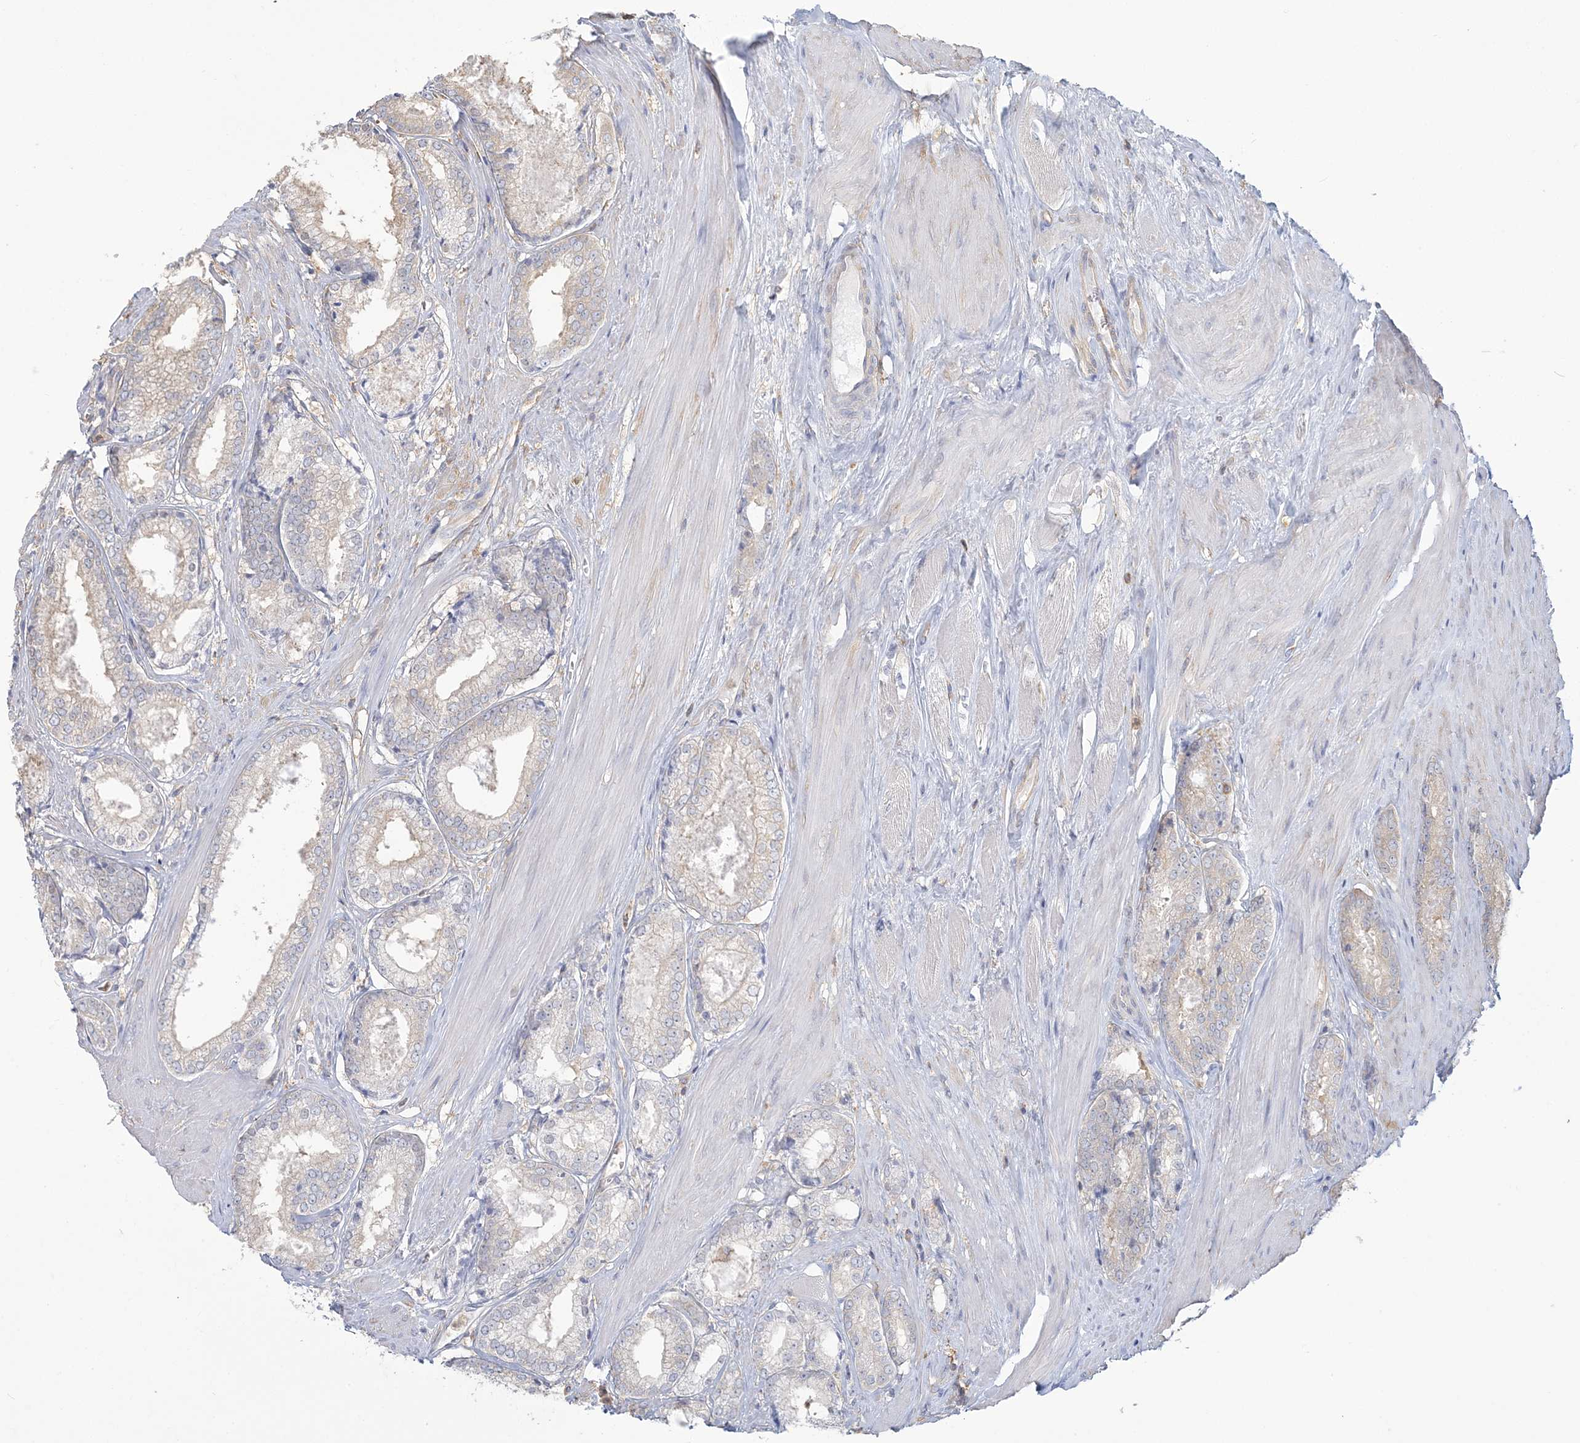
{"staining": {"intensity": "negative", "quantity": "none", "location": "none"}, "tissue": "prostate cancer", "cell_type": "Tumor cells", "image_type": "cancer", "snomed": [{"axis": "morphology", "description": "Adenocarcinoma, Low grade"}, {"axis": "topography", "description": "Prostate"}], "caption": "The histopathology image reveals no significant staining in tumor cells of prostate adenocarcinoma (low-grade).", "gene": "ANKS1A", "patient": {"sex": "male", "age": 64}}